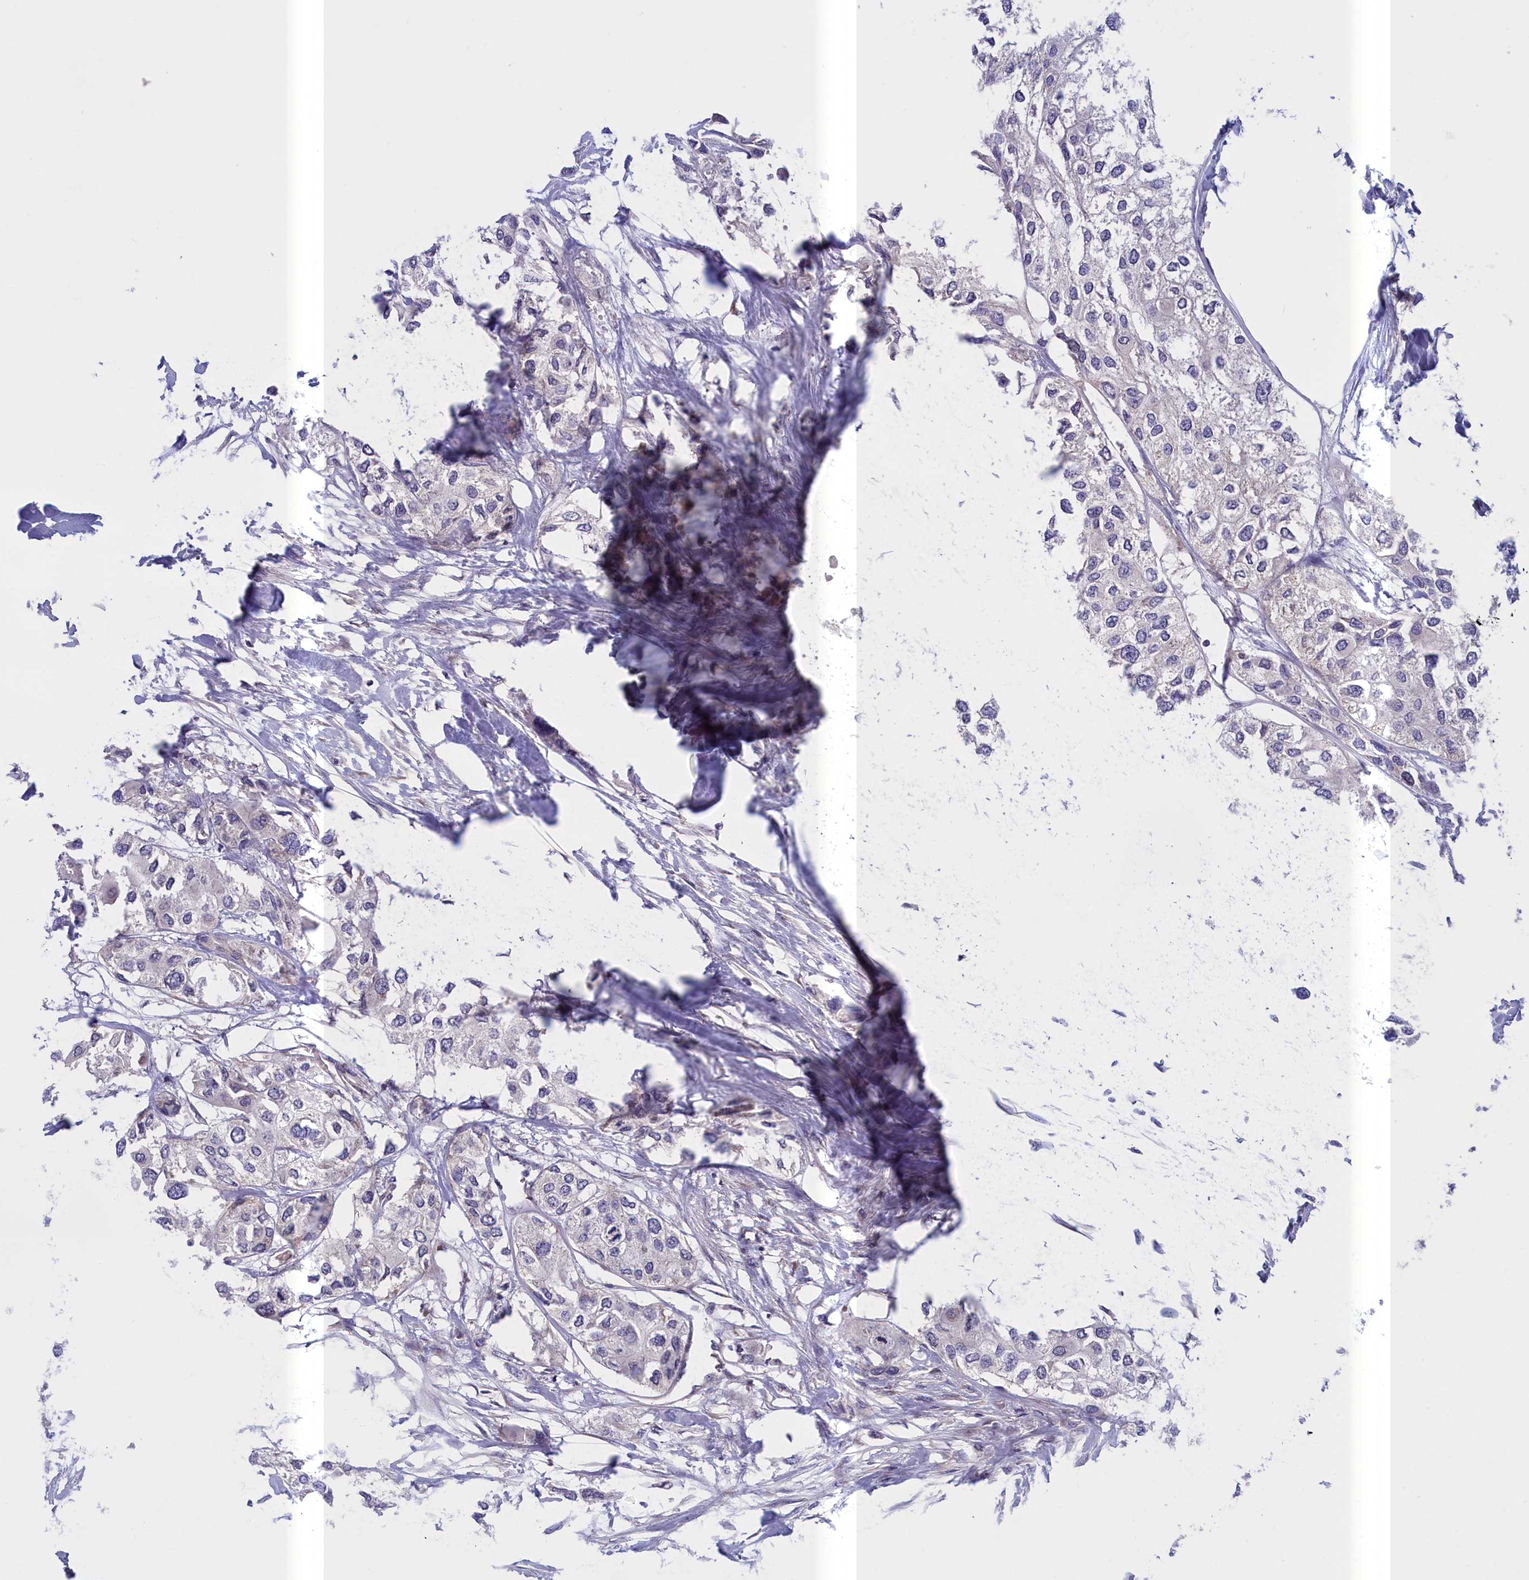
{"staining": {"intensity": "negative", "quantity": "none", "location": "none"}, "tissue": "urothelial cancer", "cell_type": "Tumor cells", "image_type": "cancer", "snomed": [{"axis": "morphology", "description": "Urothelial carcinoma, High grade"}, {"axis": "topography", "description": "Urinary bladder"}], "caption": "Immunohistochemistry (IHC) image of neoplastic tissue: human urothelial carcinoma (high-grade) stained with DAB (3,3'-diaminobenzidine) reveals no significant protein expression in tumor cells. (Brightfield microscopy of DAB immunohistochemistry at high magnification).", "gene": "IGFALS", "patient": {"sex": "male", "age": 64}}